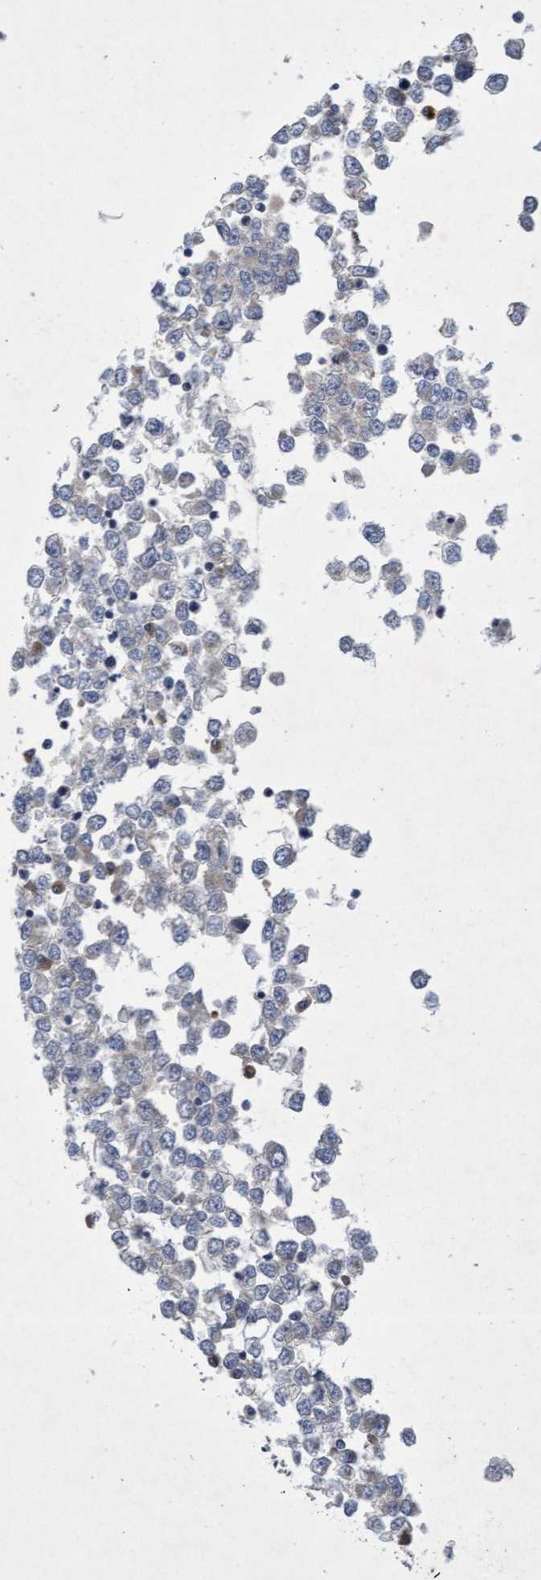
{"staining": {"intensity": "negative", "quantity": "none", "location": "none"}, "tissue": "testis cancer", "cell_type": "Tumor cells", "image_type": "cancer", "snomed": [{"axis": "morphology", "description": "Seminoma, NOS"}, {"axis": "topography", "description": "Testis"}], "caption": "Immunohistochemistry of human testis seminoma displays no expression in tumor cells.", "gene": "DDHD2", "patient": {"sex": "male", "age": 65}}